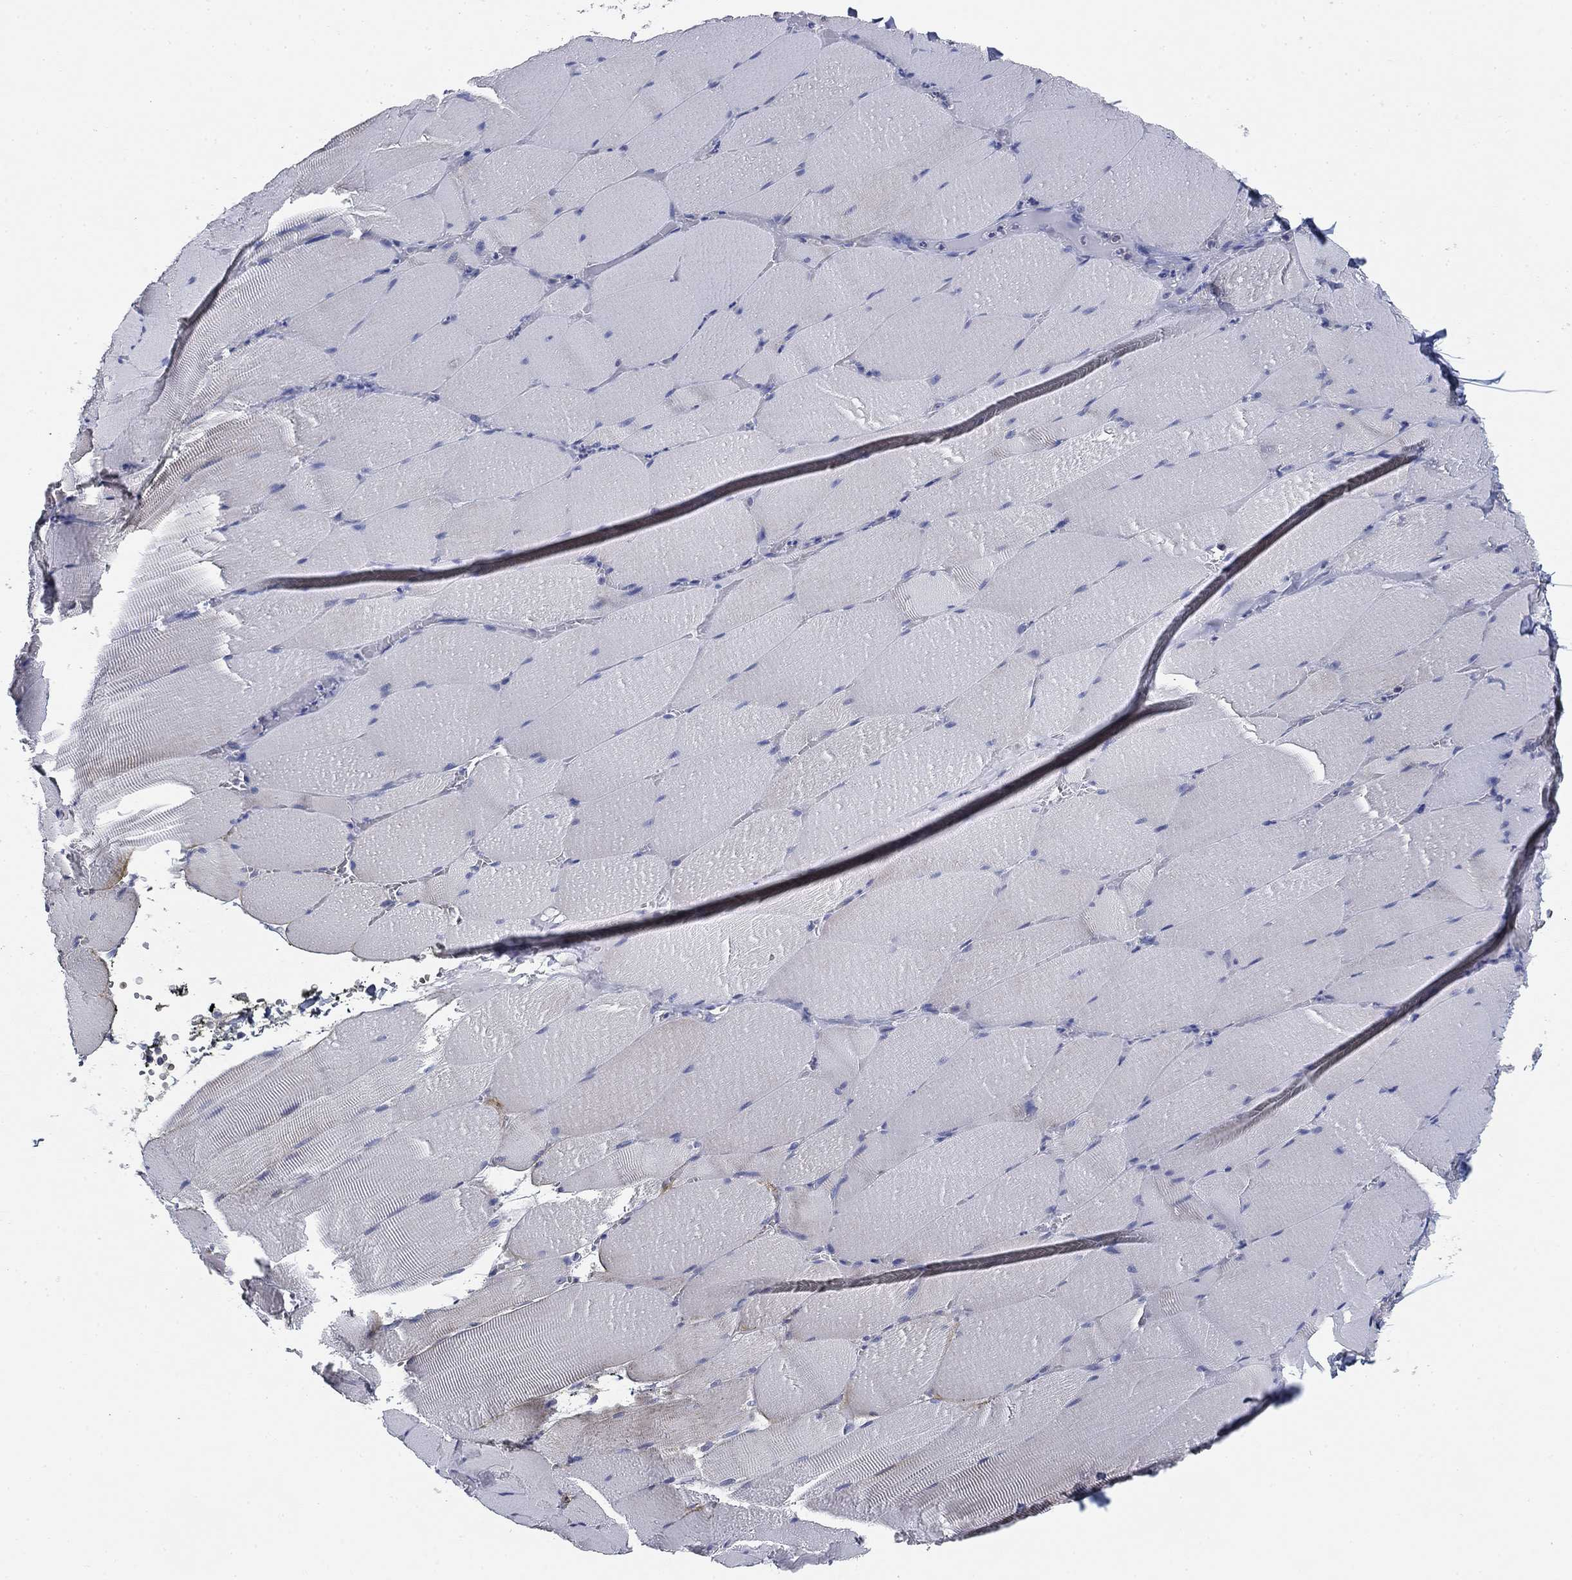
{"staining": {"intensity": "negative", "quantity": "none", "location": "none"}, "tissue": "skeletal muscle", "cell_type": "Myocytes", "image_type": "normal", "snomed": [{"axis": "morphology", "description": "Normal tissue, NOS"}, {"axis": "topography", "description": "Skeletal muscle"}], "caption": "The IHC photomicrograph has no significant staining in myocytes of skeletal muscle.", "gene": "NACAD", "patient": {"sex": "male", "age": 56}}